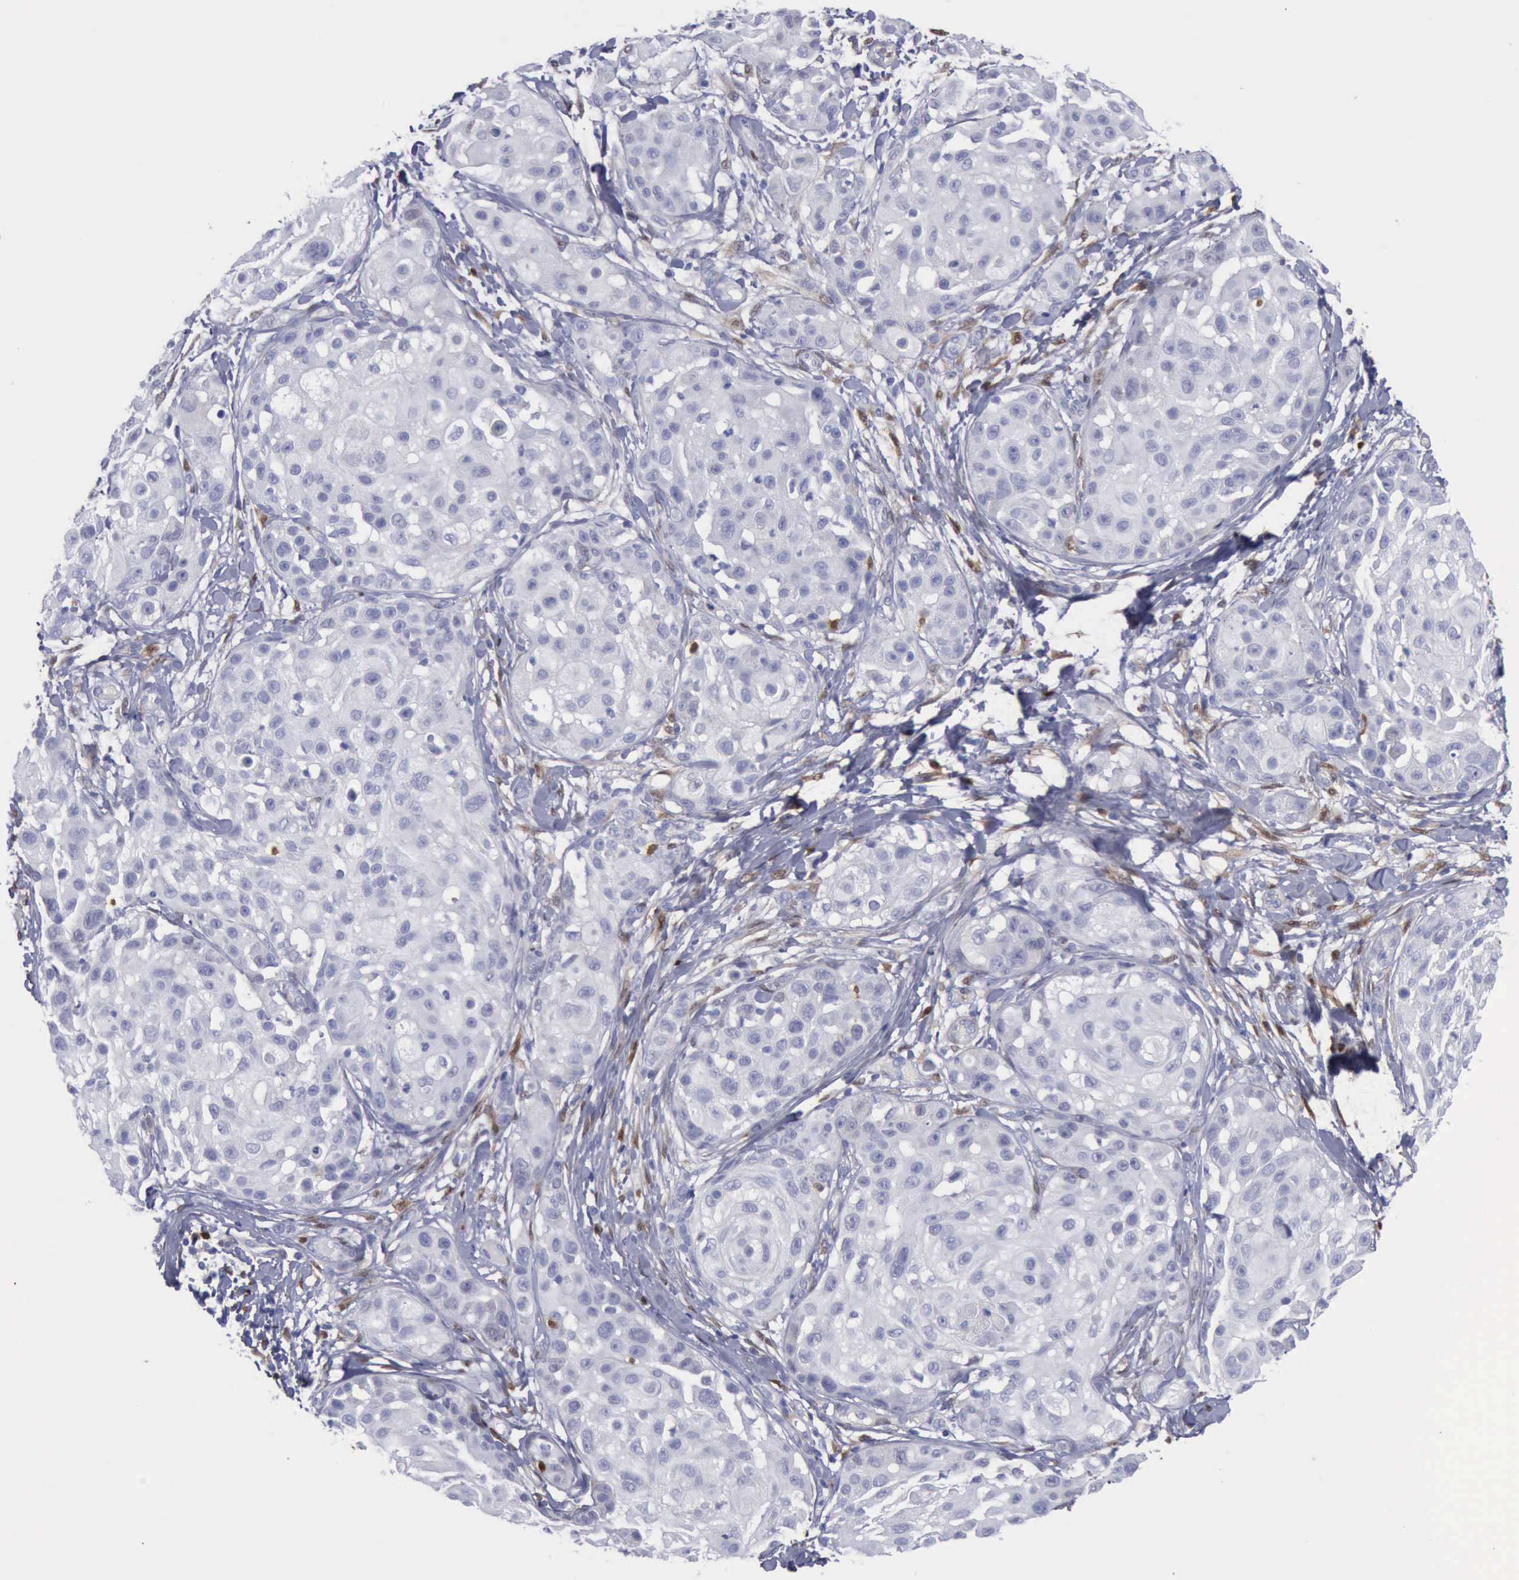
{"staining": {"intensity": "negative", "quantity": "none", "location": "none"}, "tissue": "skin cancer", "cell_type": "Tumor cells", "image_type": "cancer", "snomed": [{"axis": "morphology", "description": "Squamous cell carcinoma, NOS"}, {"axis": "topography", "description": "Skin"}], "caption": "Protein analysis of skin squamous cell carcinoma displays no significant positivity in tumor cells.", "gene": "FHL1", "patient": {"sex": "female", "age": 57}}